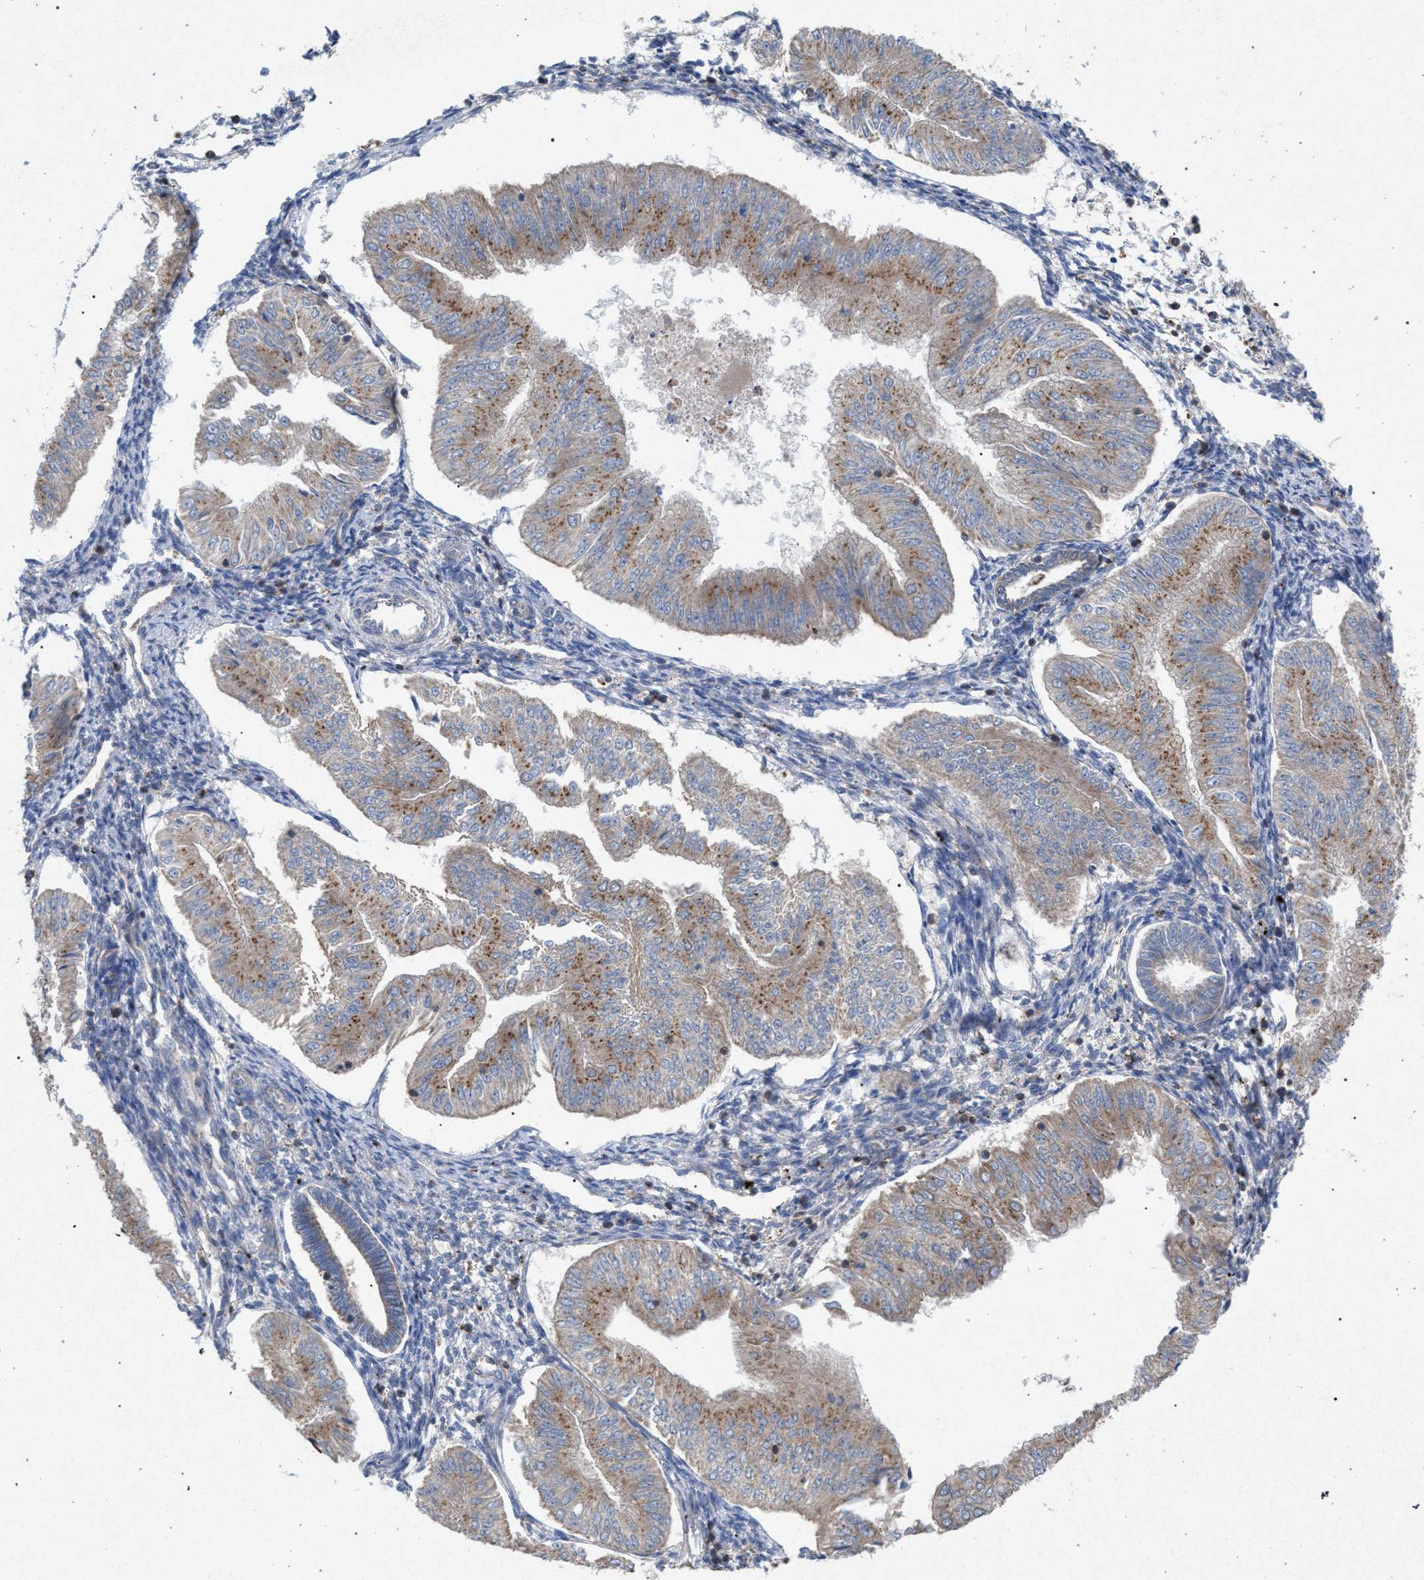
{"staining": {"intensity": "weak", "quantity": ">75%", "location": "cytoplasmic/membranous"}, "tissue": "endometrial cancer", "cell_type": "Tumor cells", "image_type": "cancer", "snomed": [{"axis": "morphology", "description": "Normal tissue, NOS"}, {"axis": "morphology", "description": "Adenocarcinoma, NOS"}, {"axis": "topography", "description": "Endometrium"}], "caption": "DAB immunohistochemical staining of adenocarcinoma (endometrial) demonstrates weak cytoplasmic/membranous protein expression in approximately >75% of tumor cells.", "gene": "VPS13A", "patient": {"sex": "female", "age": 53}}